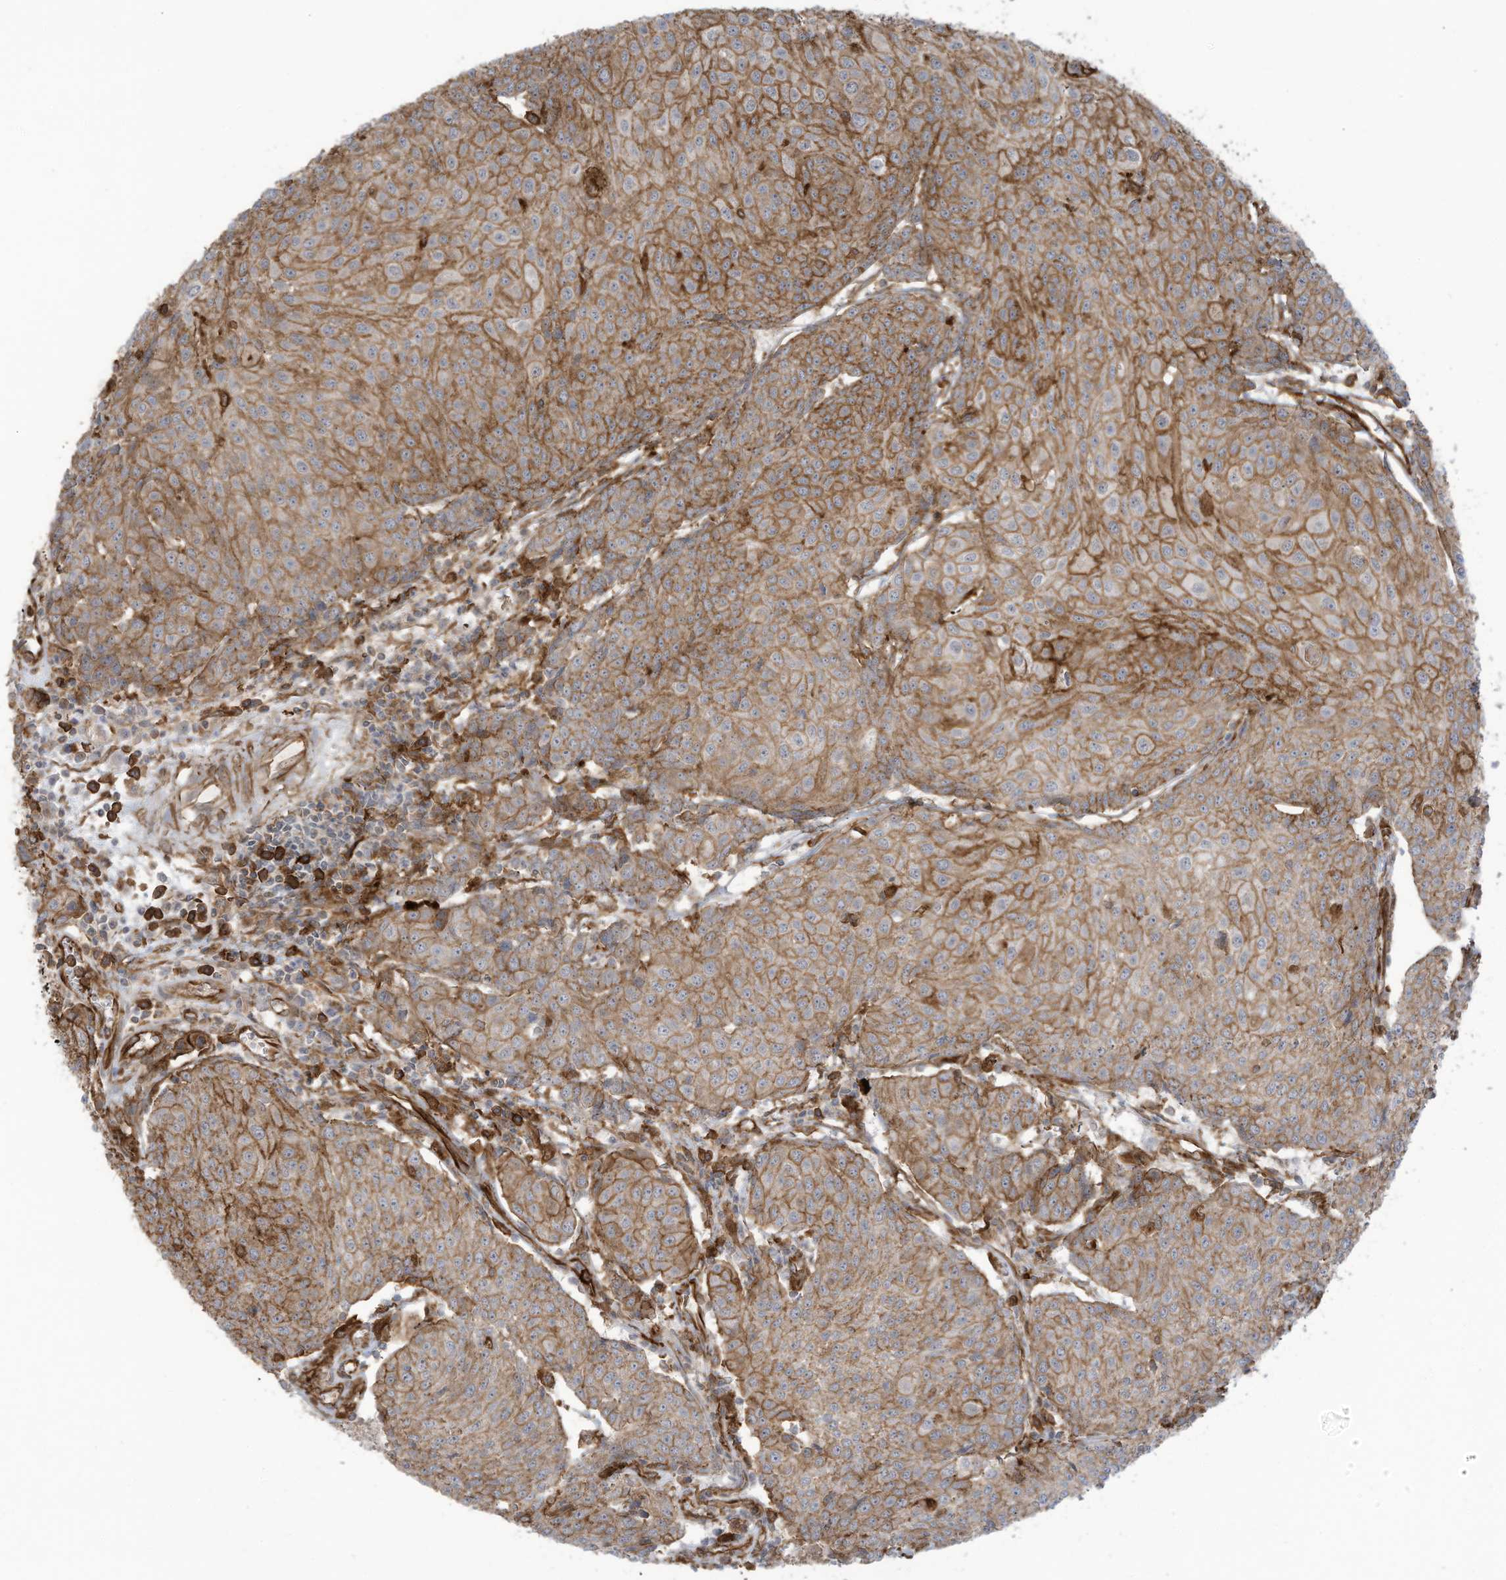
{"staining": {"intensity": "moderate", "quantity": ">75%", "location": "cytoplasmic/membranous"}, "tissue": "urothelial cancer", "cell_type": "Tumor cells", "image_type": "cancer", "snomed": [{"axis": "morphology", "description": "Urothelial carcinoma, High grade"}, {"axis": "topography", "description": "Urinary bladder"}], "caption": "Urothelial cancer stained with a brown dye shows moderate cytoplasmic/membranous positive expression in approximately >75% of tumor cells.", "gene": "SLC9A2", "patient": {"sex": "female", "age": 85}}